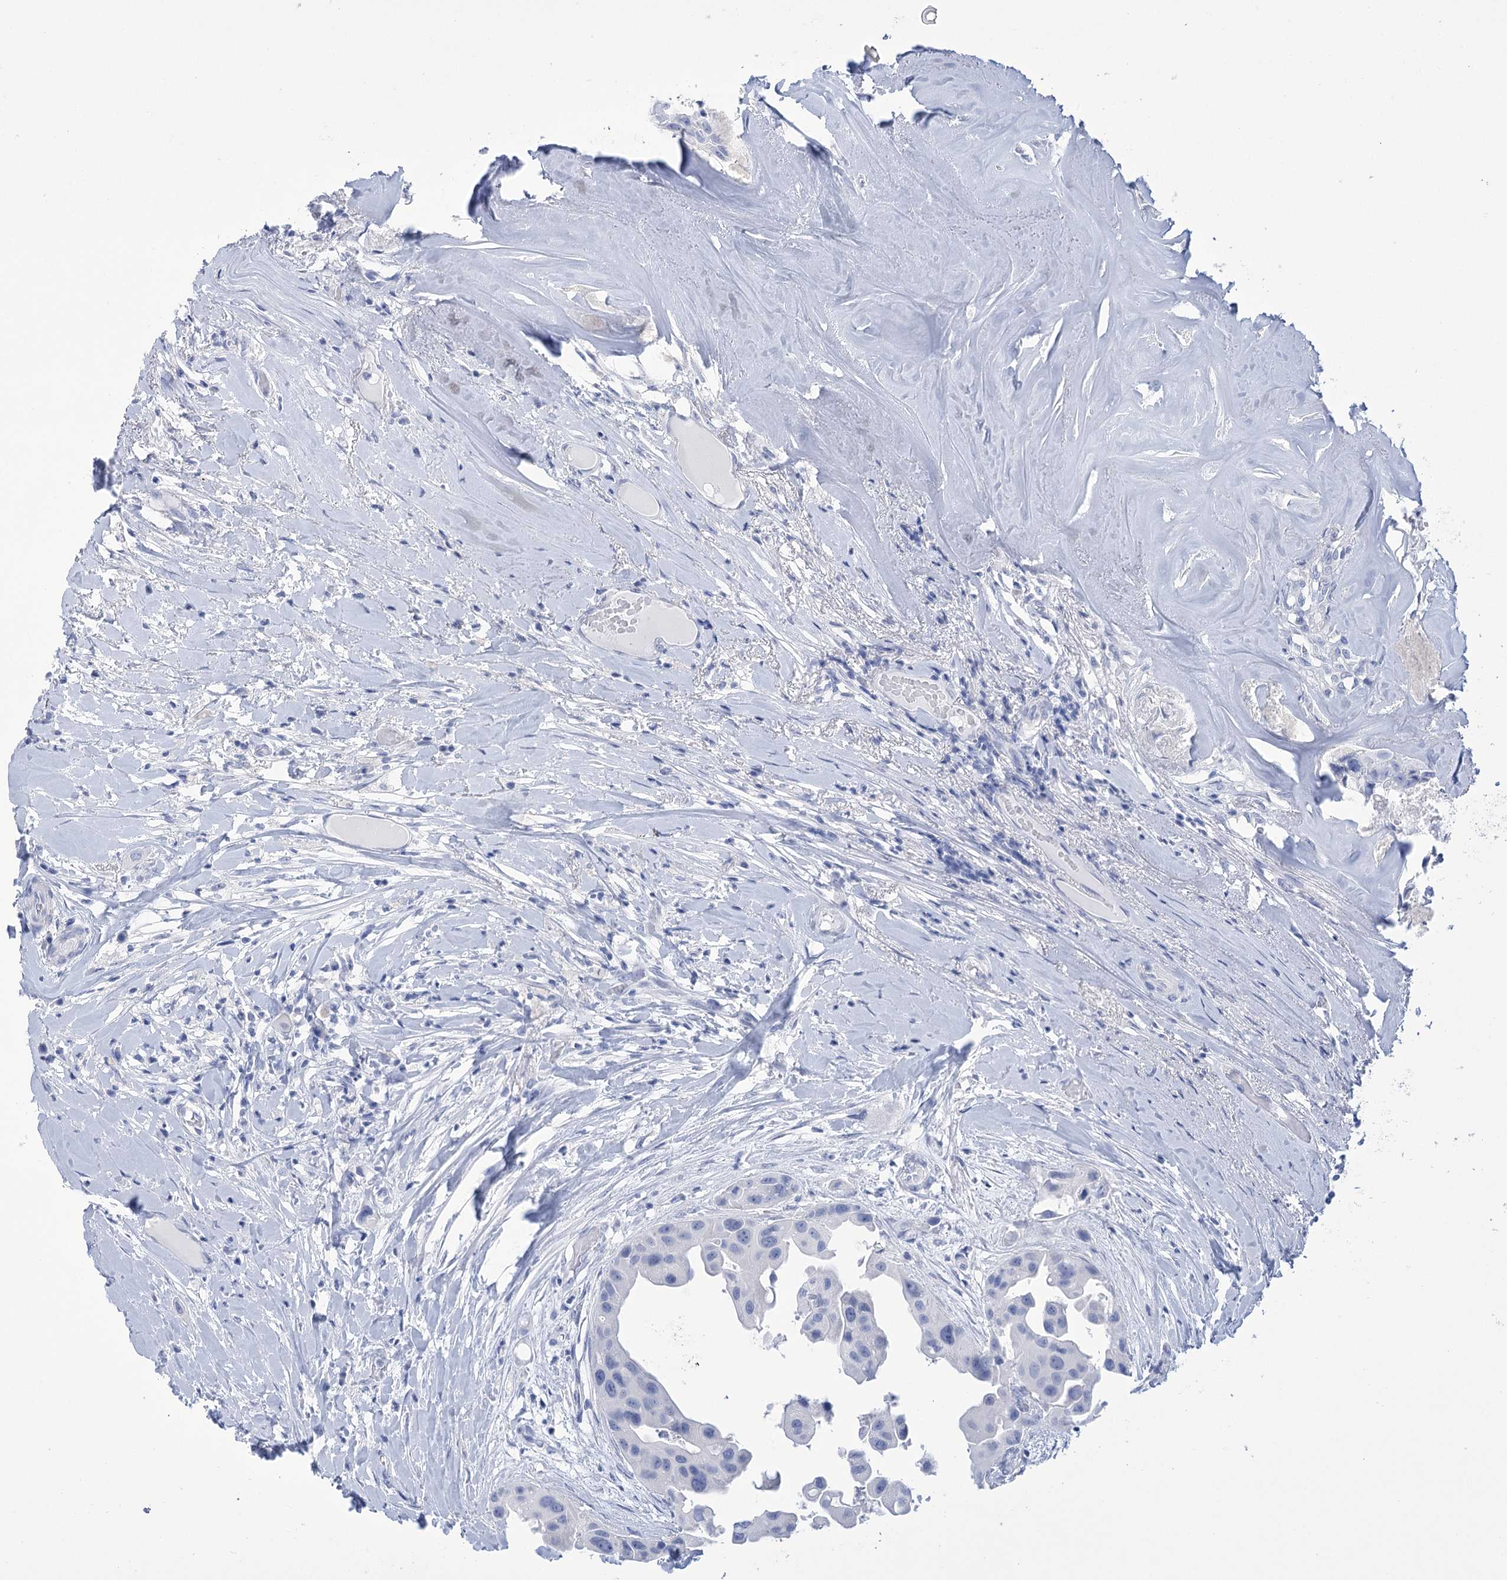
{"staining": {"intensity": "negative", "quantity": "none", "location": "none"}, "tissue": "head and neck cancer", "cell_type": "Tumor cells", "image_type": "cancer", "snomed": [{"axis": "morphology", "description": "Adenocarcinoma, NOS"}, {"axis": "morphology", "description": "Adenocarcinoma, metastatic, NOS"}, {"axis": "topography", "description": "Head-Neck"}], "caption": "Metastatic adenocarcinoma (head and neck) was stained to show a protein in brown. There is no significant positivity in tumor cells.", "gene": "PBLD", "patient": {"sex": "male", "age": 75}}